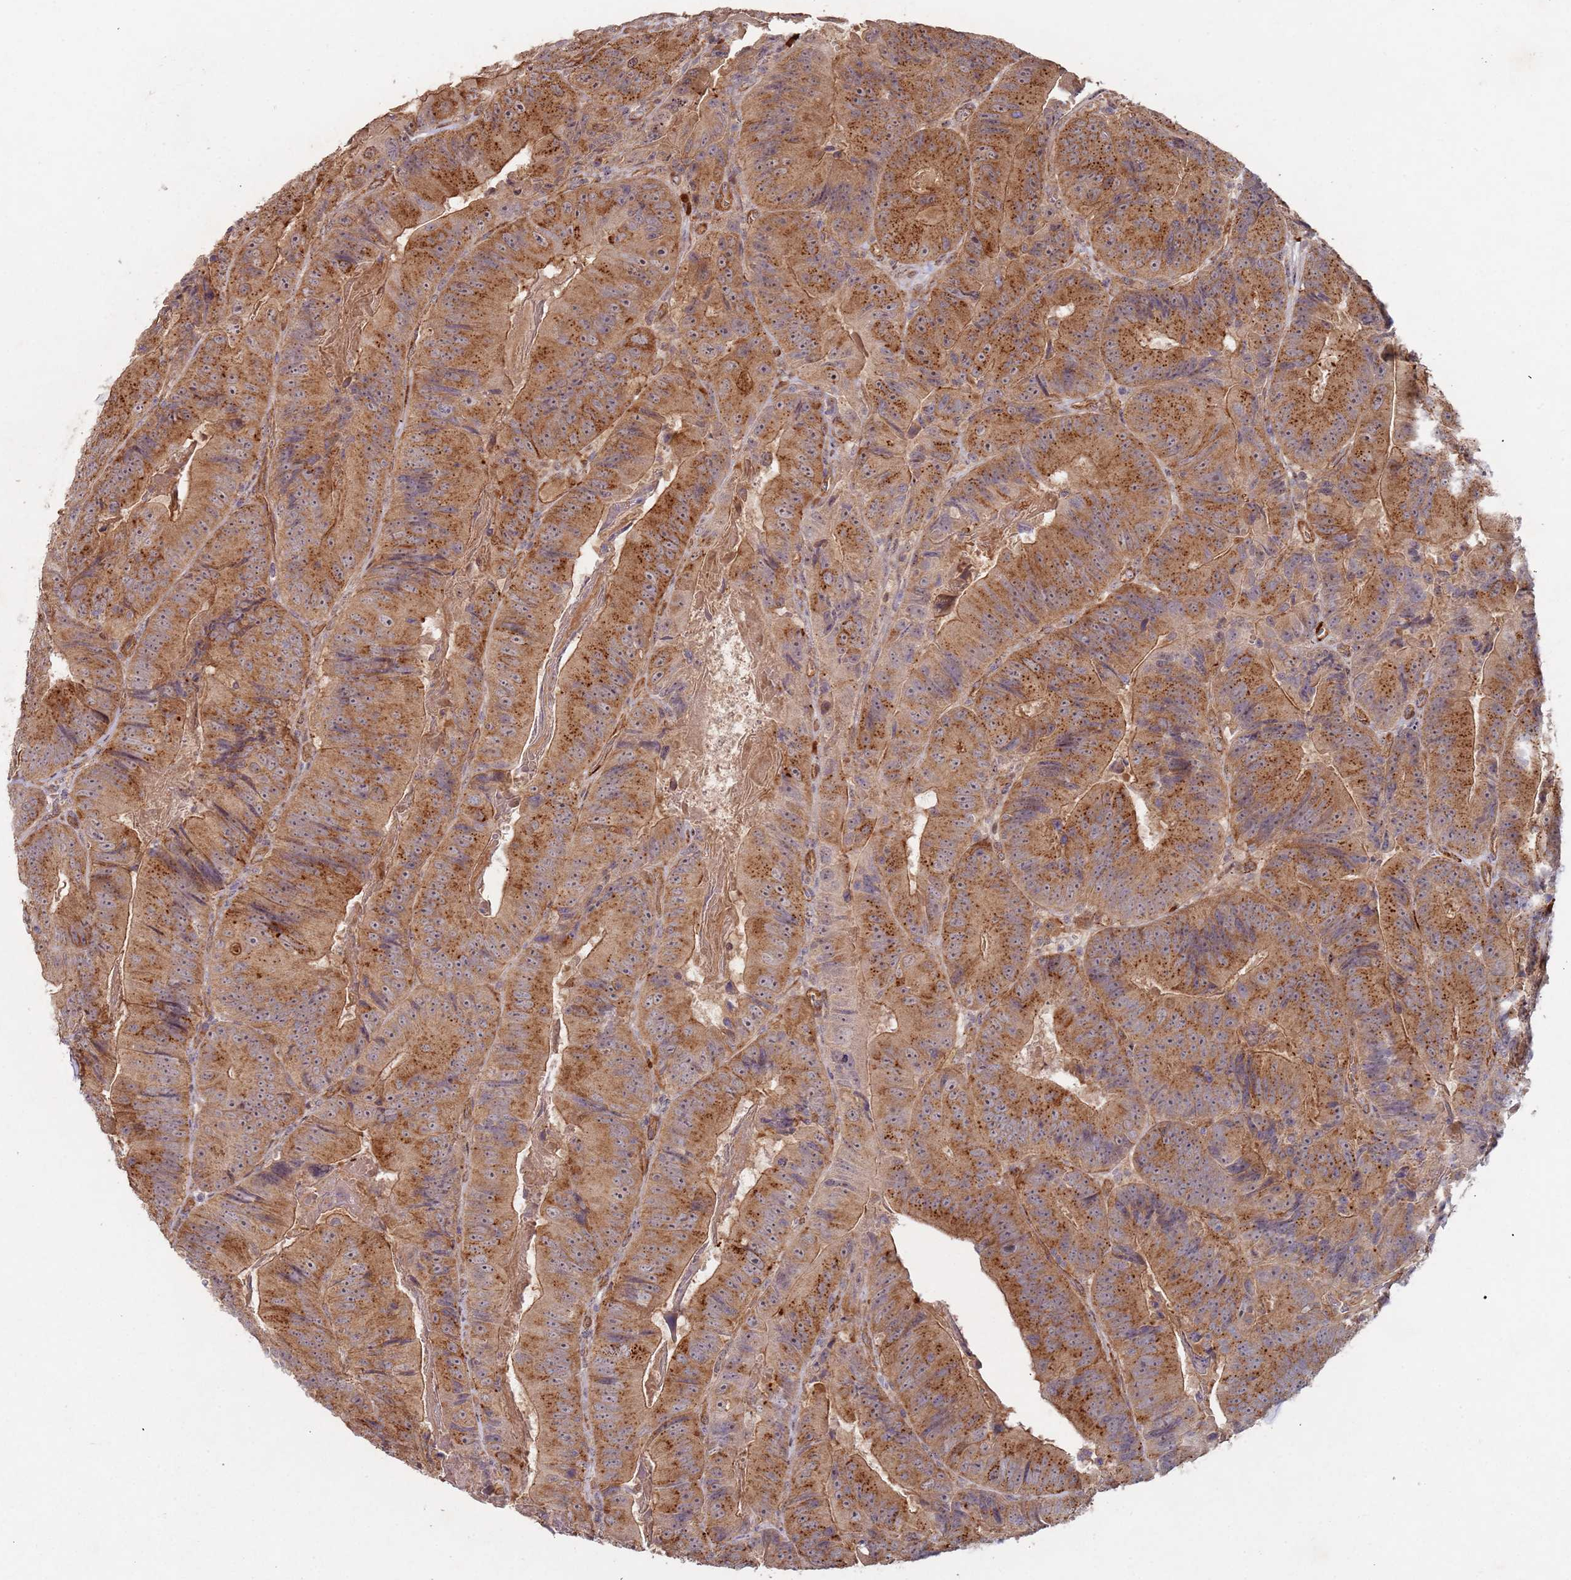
{"staining": {"intensity": "strong", "quantity": ">75%", "location": "cytoplasmic/membranous"}, "tissue": "colorectal cancer", "cell_type": "Tumor cells", "image_type": "cancer", "snomed": [{"axis": "morphology", "description": "Adenocarcinoma, NOS"}, {"axis": "topography", "description": "Colon"}], "caption": "Immunohistochemistry (IHC) (DAB (3,3'-diaminobenzidine)) staining of colorectal cancer exhibits strong cytoplasmic/membranous protein expression in about >75% of tumor cells.", "gene": "KANSL1L", "patient": {"sex": "female", "age": 86}}